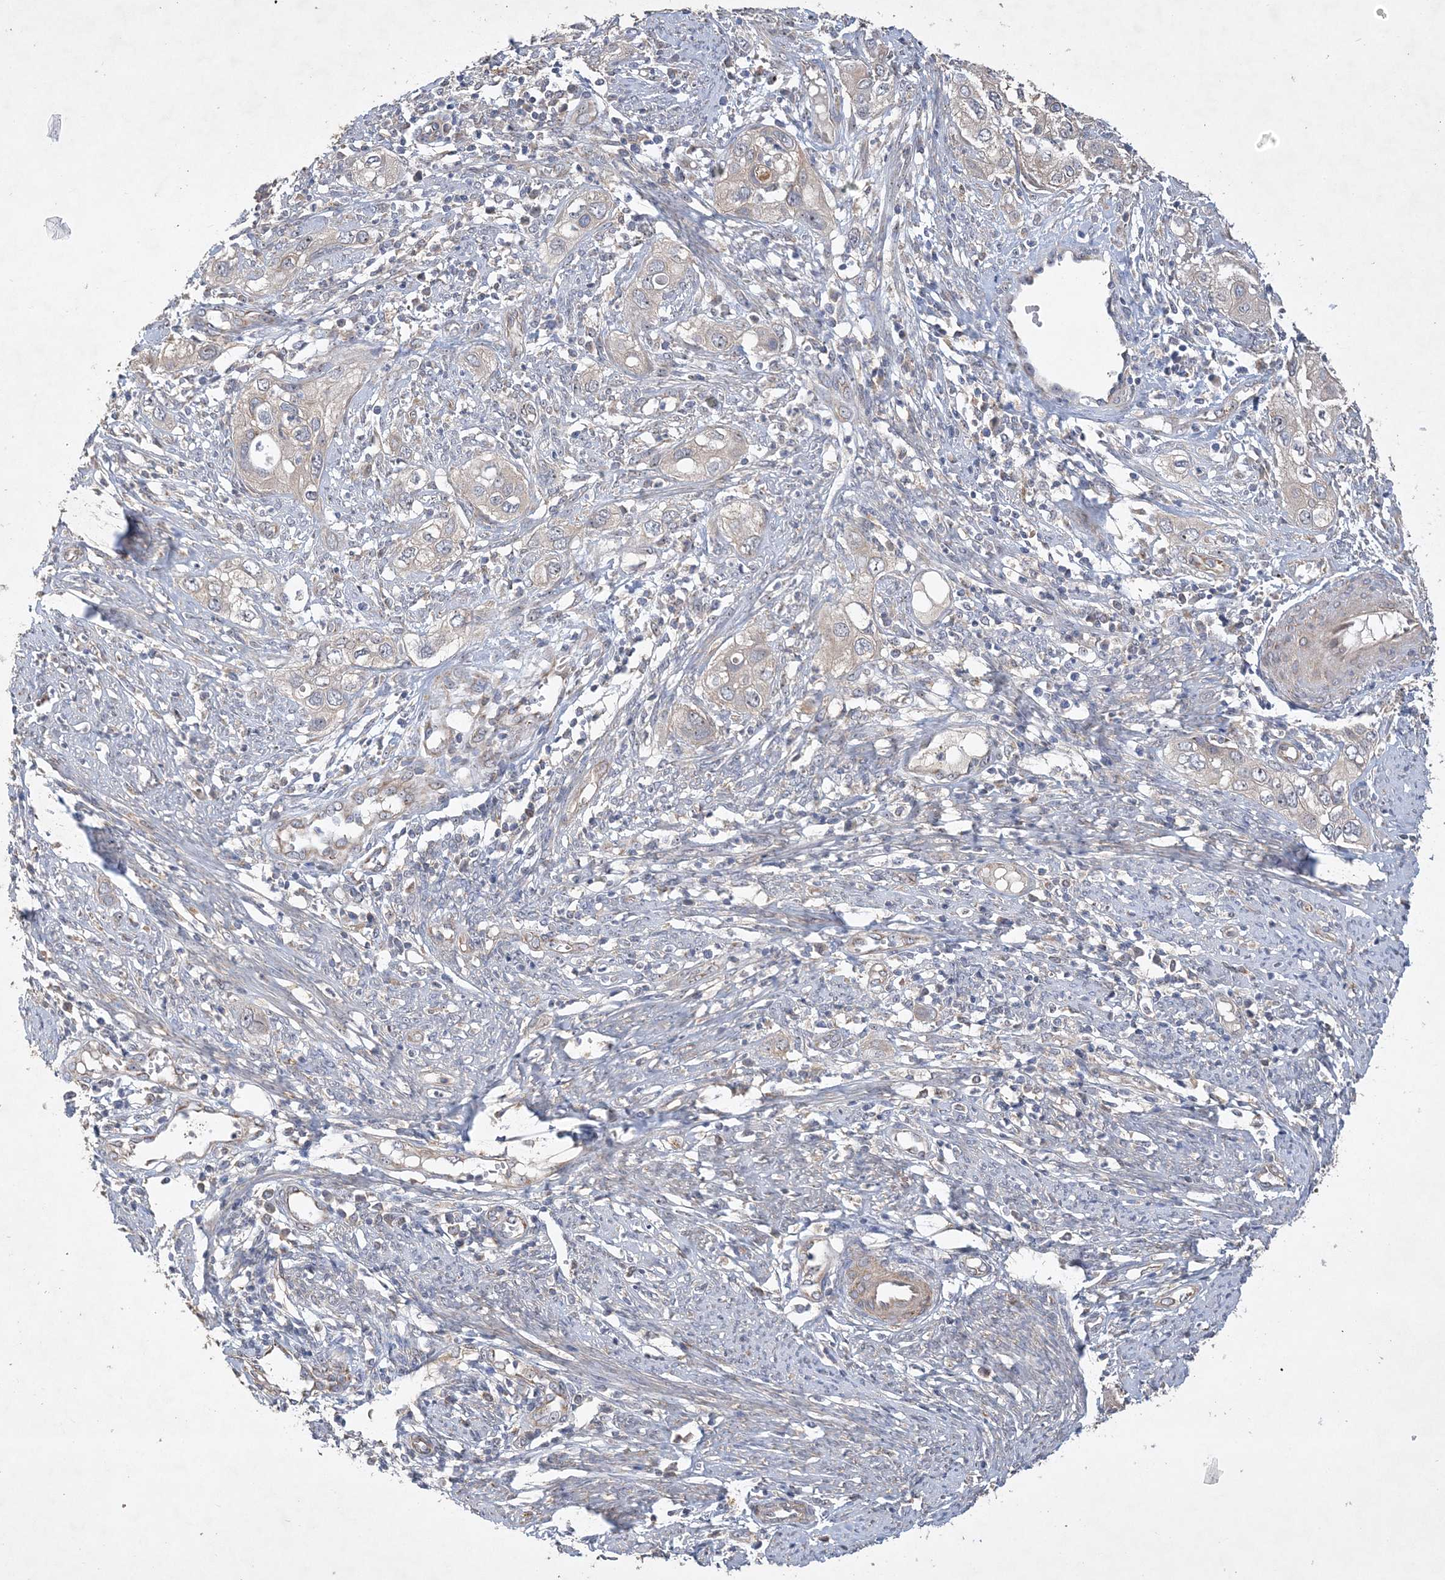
{"staining": {"intensity": "negative", "quantity": "none", "location": "none"}, "tissue": "cervical cancer", "cell_type": "Tumor cells", "image_type": "cancer", "snomed": [{"axis": "morphology", "description": "Squamous cell carcinoma, NOS"}, {"axis": "topography", "description": "Cervix"}], "caption": "Tumor cells show no significant positivity in cervical cancer.", "gene": "FEZ2", "patient": {"sex": "female", "age": 34}}